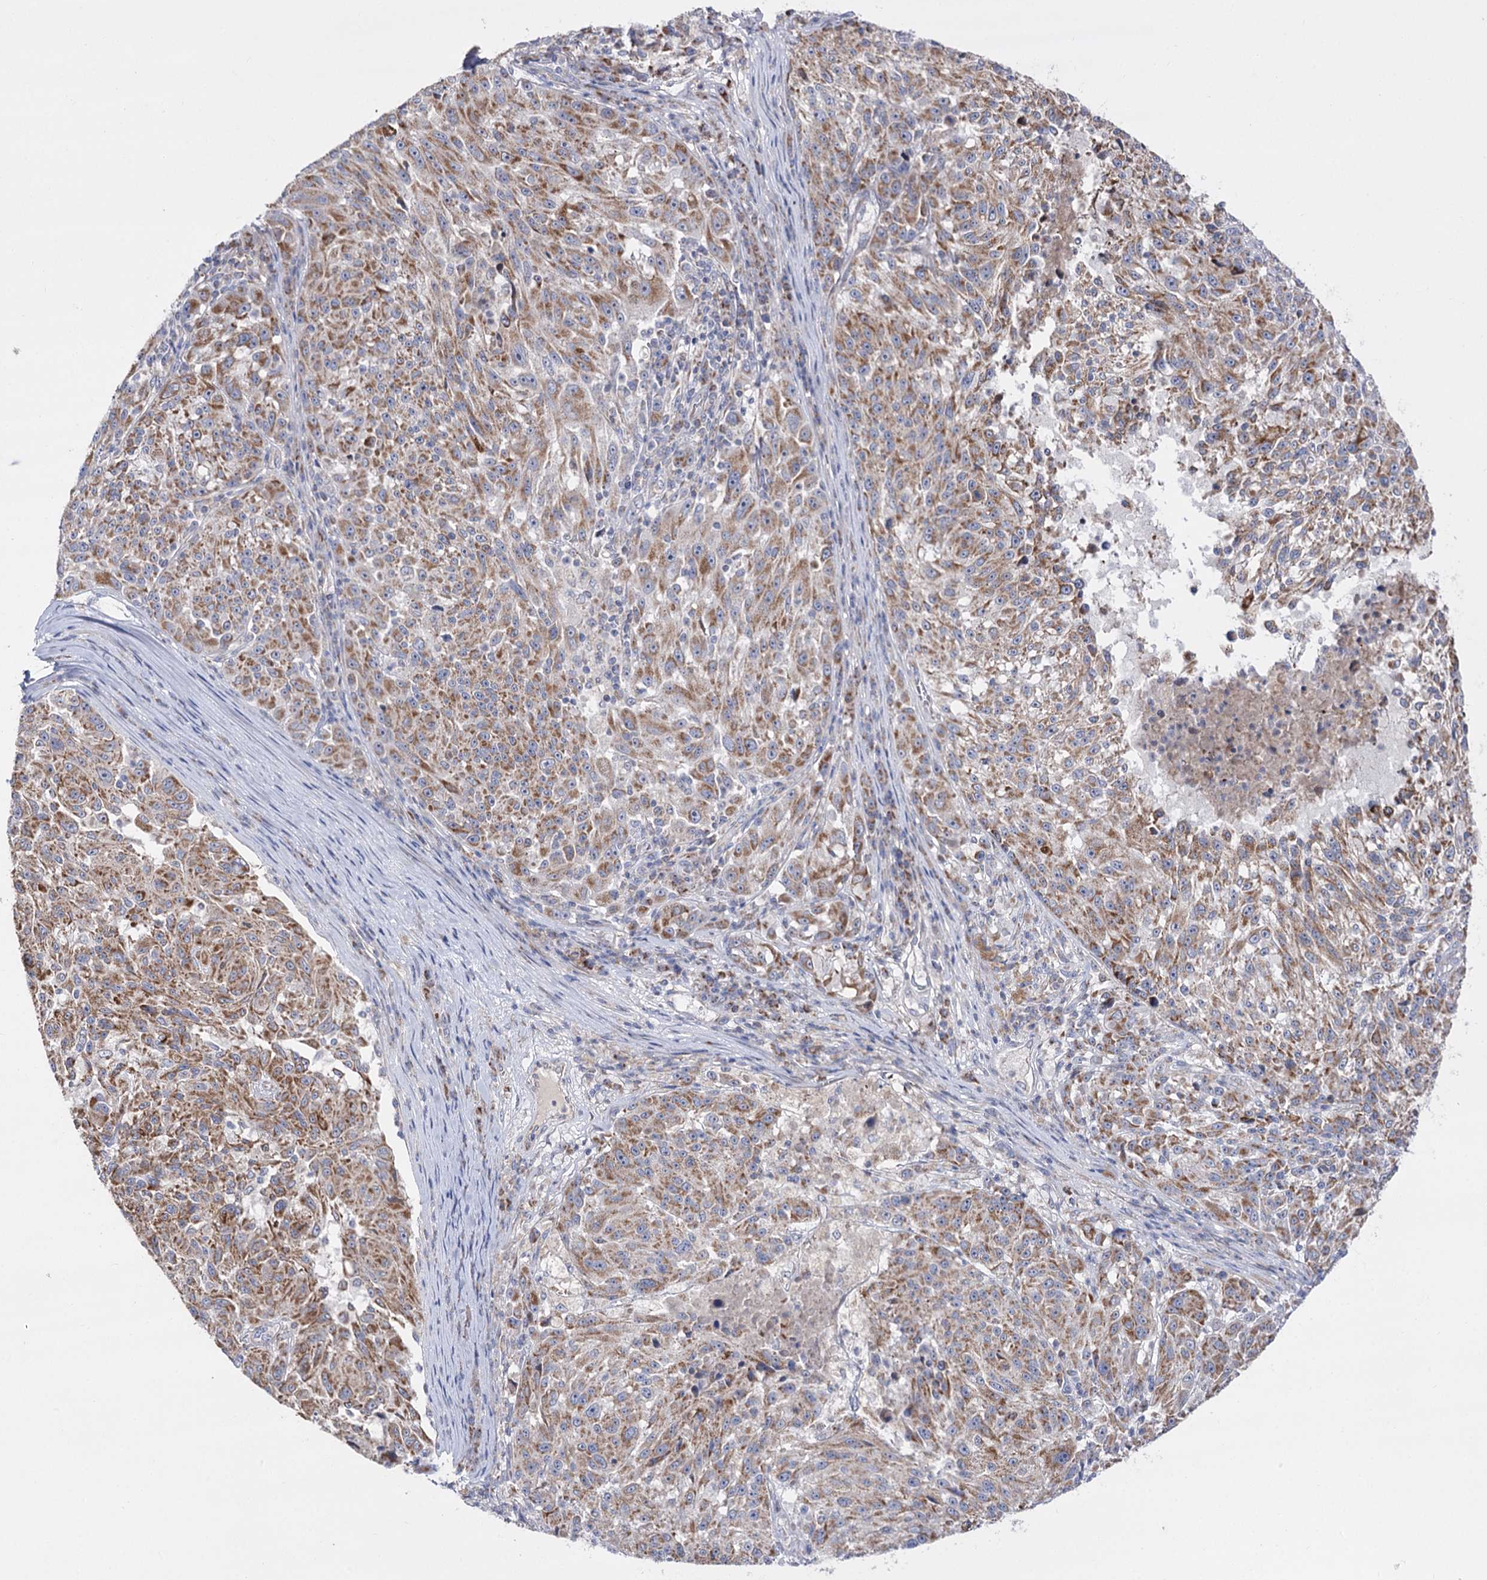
{"staining": {"intensity": "moderate", "quantity": ">75%", "location": "cytoplasmic/membranous"}, "tissue": "melanoma", "cell_type": "Tumor cells", "image_type": "cancer", "snomed": [{"axis": "morphology", "description": "Malignant melanoma, NOS"}, {"axis": "topography", "description": "Skin"}], "caption": "A brown stain labels moderate cytoplasmic/membranous expression of a protein in human malignant melanoma tumor cells.", "gene": "NADK2", "patient": {"sex": "male", "age": 53}}